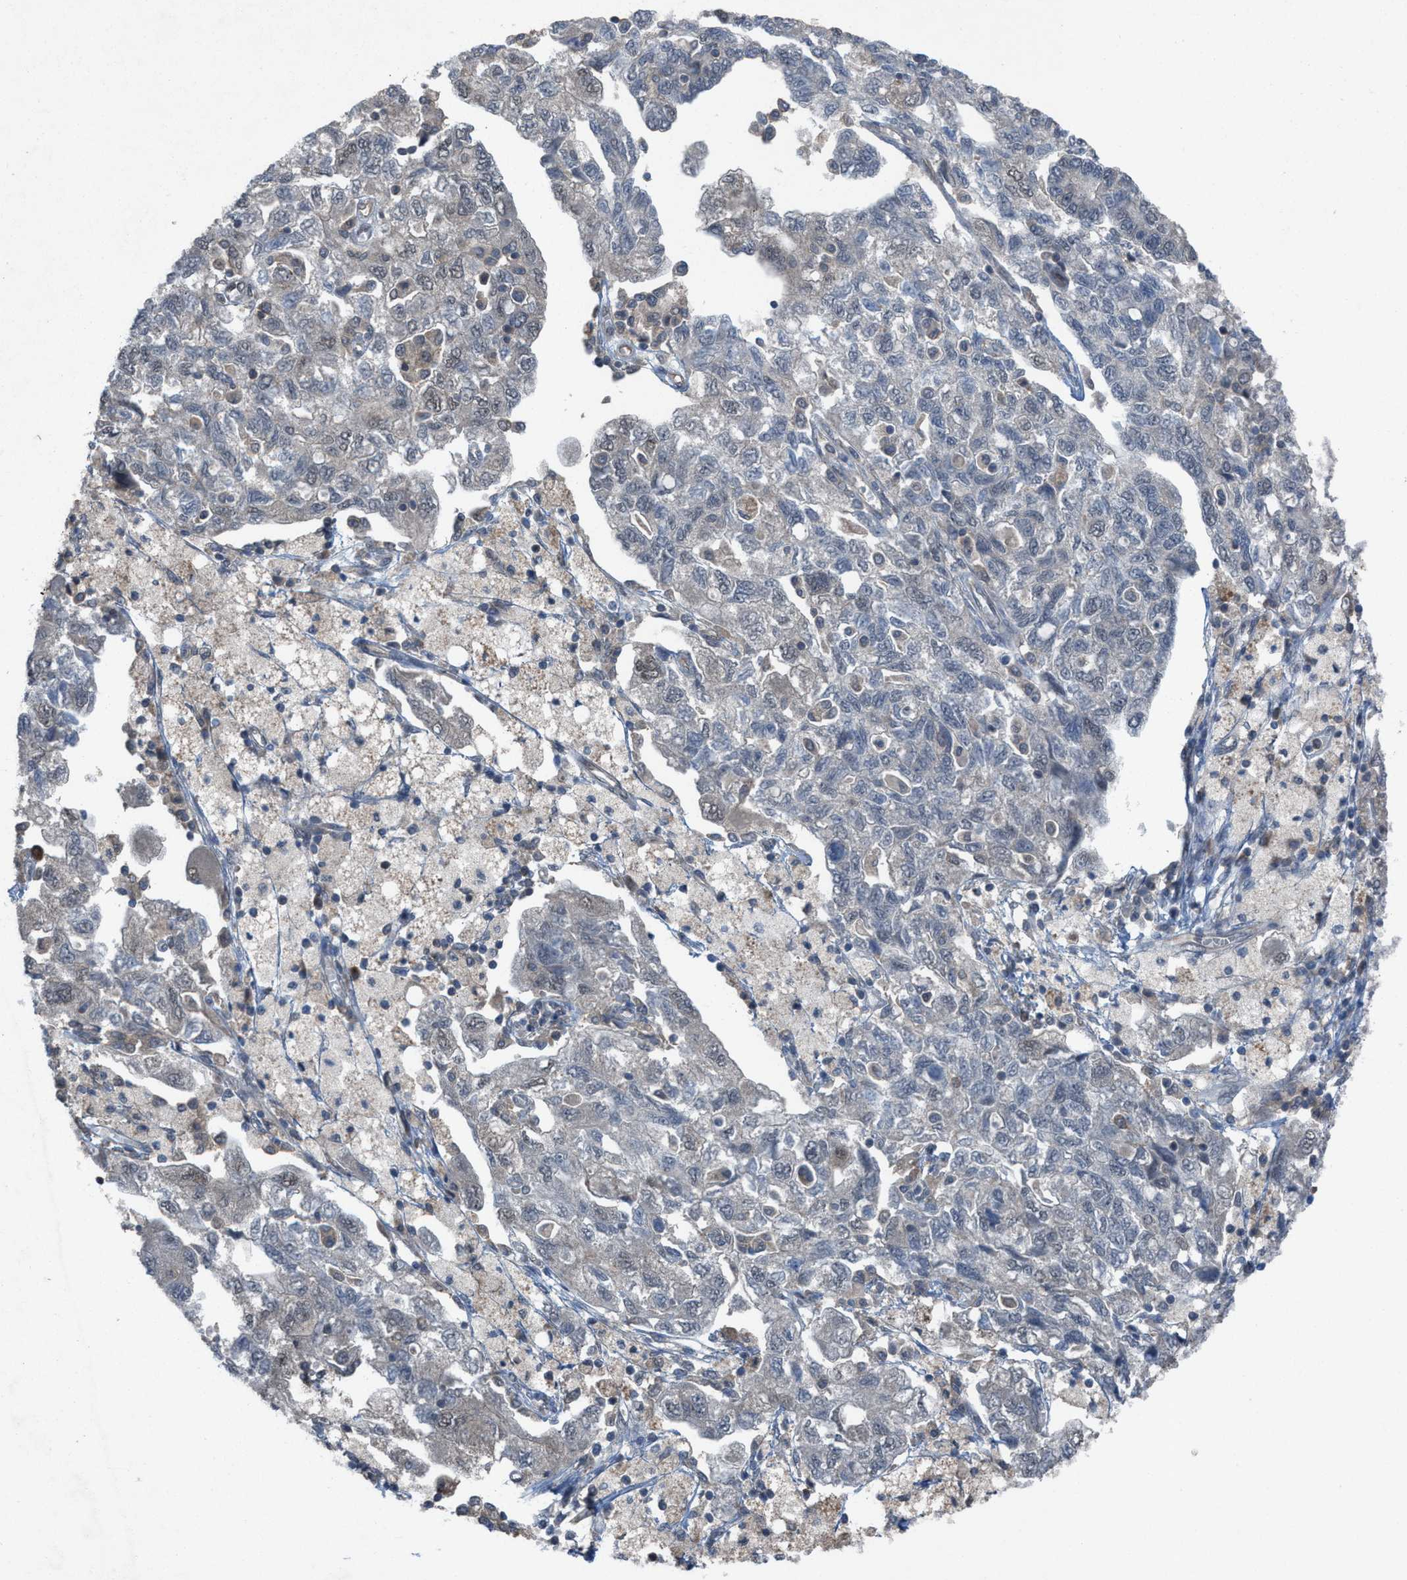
{"staining": {"intensity": "negative", "quantity": "none", "location": "none"}, "tissue": "ovarian cancer", "cell_type": "Tumor cells", "image_type": "cancer", "snomed": [{"axis": "morphology", "description": "Carcinoma, NOS"}, {"axis": "morphology", "description": "Cystadenocarcinoma, serous, NOS"}, {"axis": "topography", "description": "Ovary"}], "caption": "There is no significant staining in tumor cells of ovarian cancer.", "gene": "PLAA", "patient": {"sex": "female", "age": 69}}